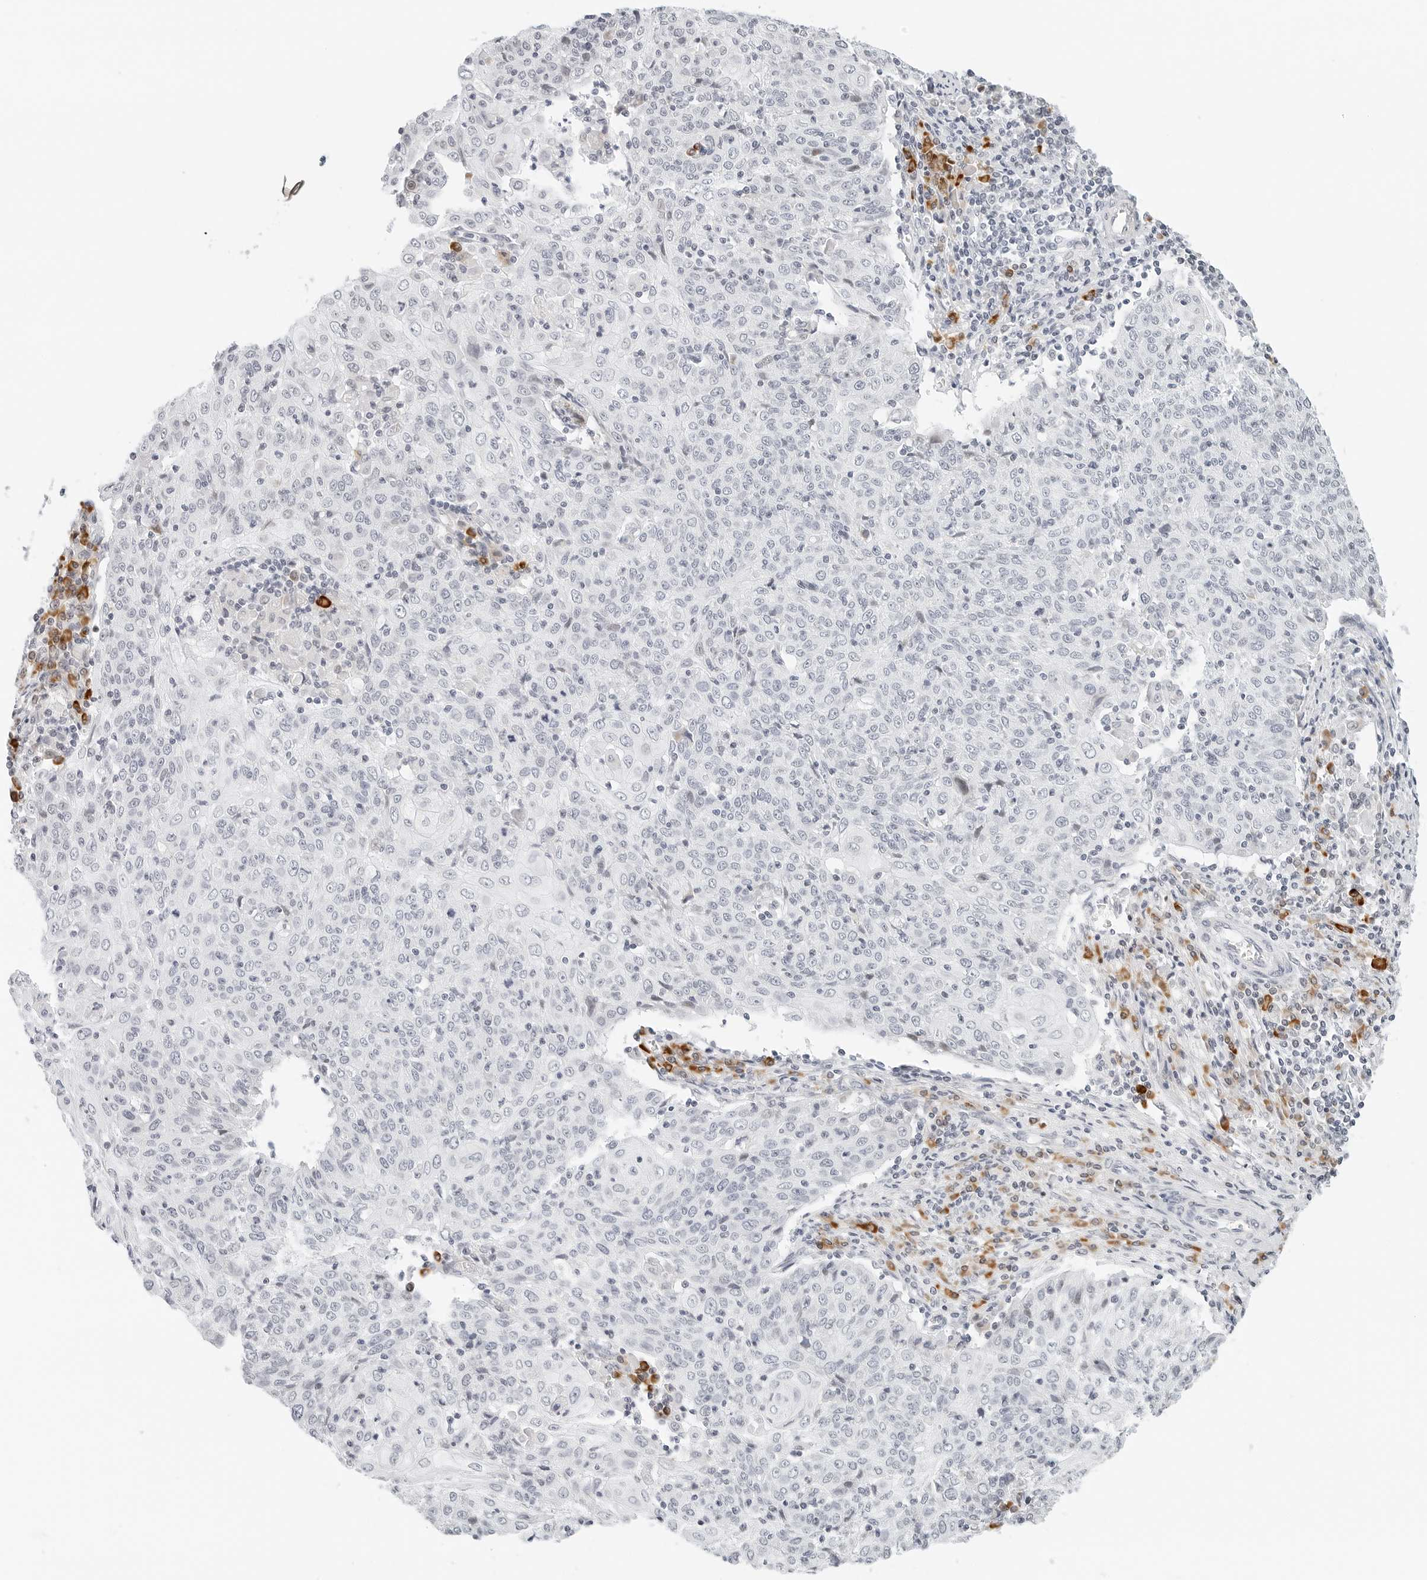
{"staining": {"intensity": "negative", "quantity": "none", "location": "none"}, "tissue": "cervical cancer", "cell_type": "Tumor cells", "image_type": "cancer", "snomed": [{"axis": "morphology", "description": "Squamous cell carcinoma, NOS"}, {"axis": "topography", "description": "Cervix"}], "caption": "The histopathology image displays no staining of tumor cells in squamous cell carcinoma (cervical).", "gene": "PARP10", "patient": {"sex": "female", "age": 48}}